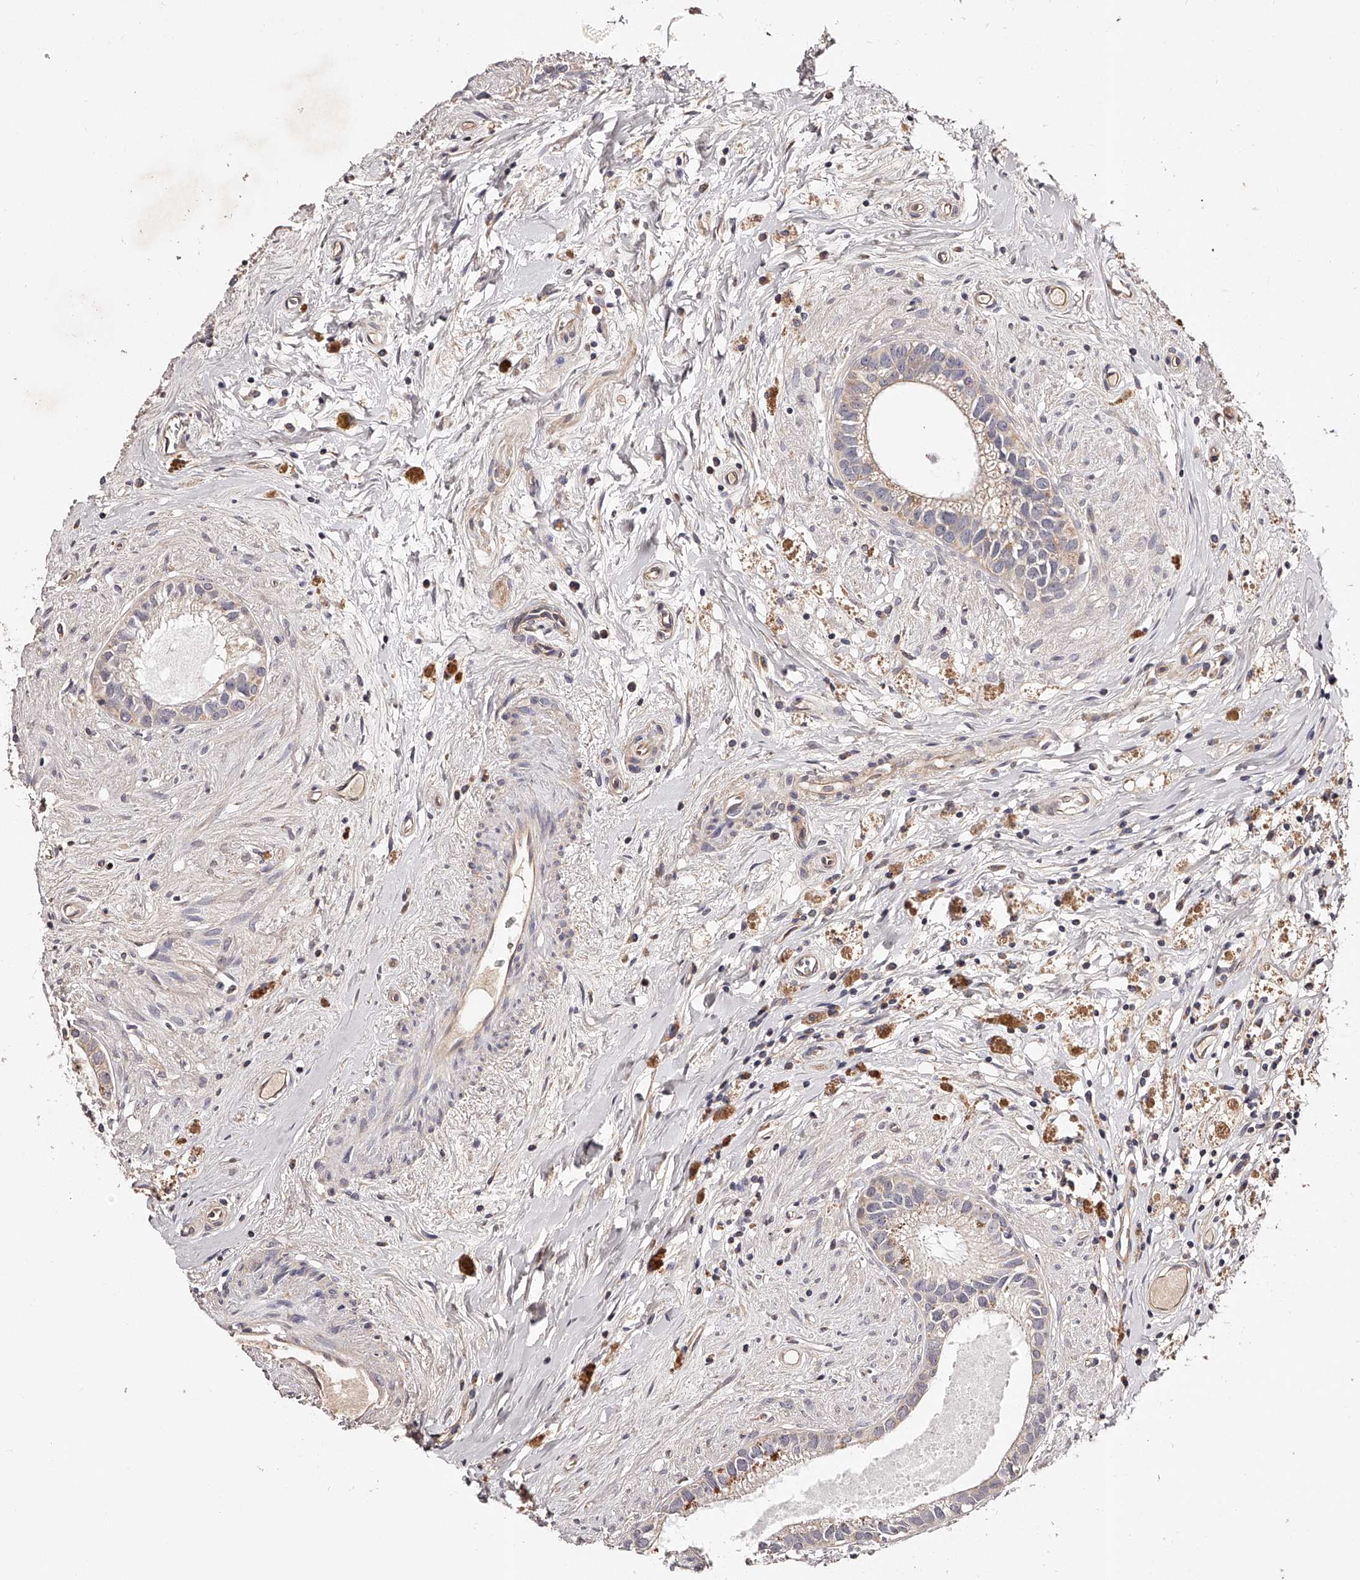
{"staining": {"intensity": "weak", "quantity": "25%-75%", "location": "cytoplasmic/membranous"}, "tissue": "epididymis", "cell_type": "Glandular cells", "image_type": "normal", "snomed": [{"axis": "morphology", "description": "Normal tissue, NOS"}, {"axis": "topography", "description": "Epididymis"}], "caption": "Immunohistochemical staining of benign epididymis displays 25%-75% levels of weak cytoplasmic/membranous protein positivity in approximately 25%-75% of glandular cells.", "gene": "USP21", "patient": {"sex": "male", "age": 80}}